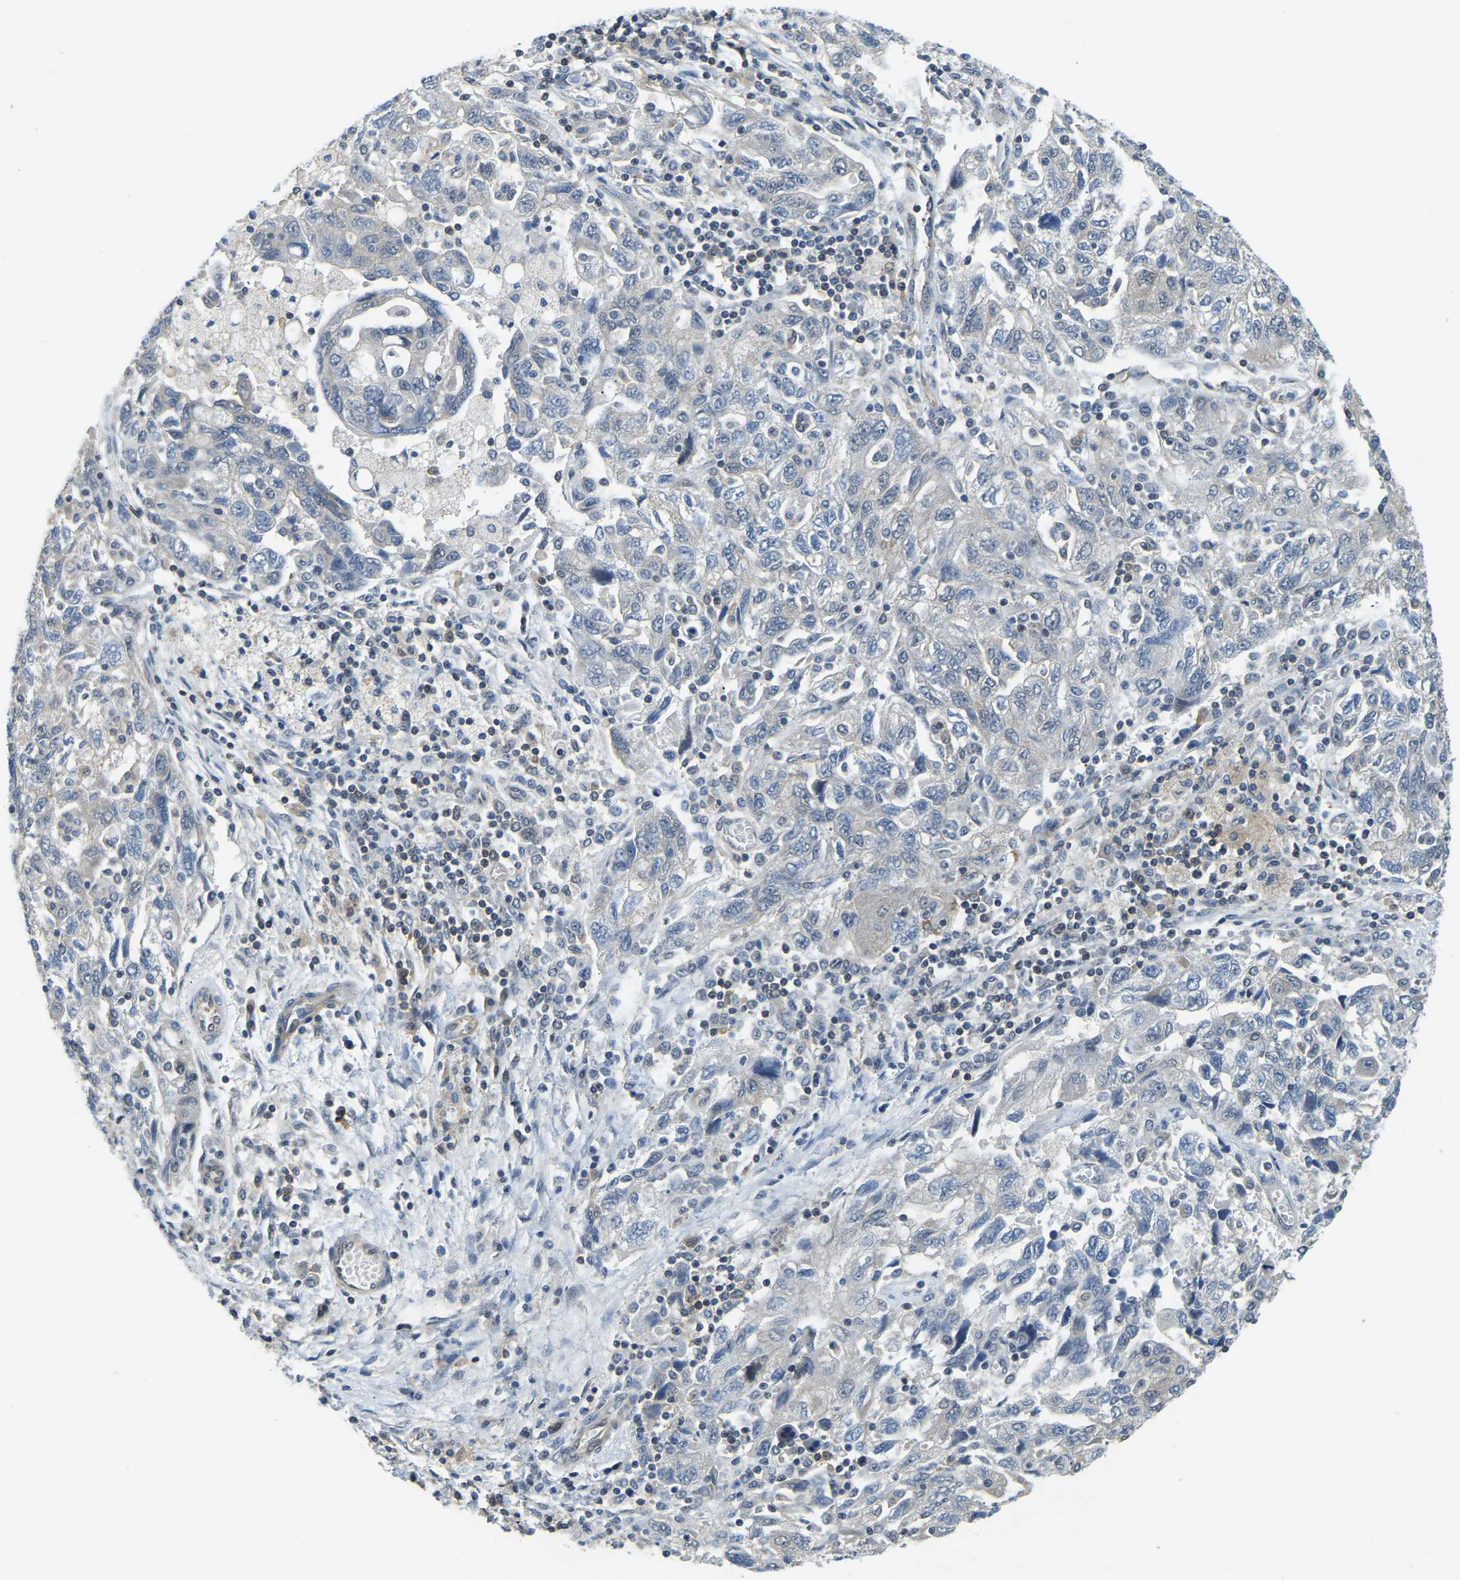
{"staining": {"intensity": "negative", "quantity": "none", "location": "none"}, "tissue": "ovarian cancer", "cell_type": "Tumor cells", "image_type": "cancer", "snomed": [{"axis": "morphology", "description": "Carcinoma, NOS"}, {"axis": "morphology", "description": "Cystadenocarcinoma, serous, NOS"}, {"axis": "topography", "description": "Ovary"}], "caption": "There is no significant staining in tumor cells of ovarian cancer (serous cystadenocarcinoma). (DAB (3,3'-diaminobenzidine) immunohistochemistry (IHC), high magnification).", "gene": "AHNAK", "patient": {"sex": "female", "age": 69}}